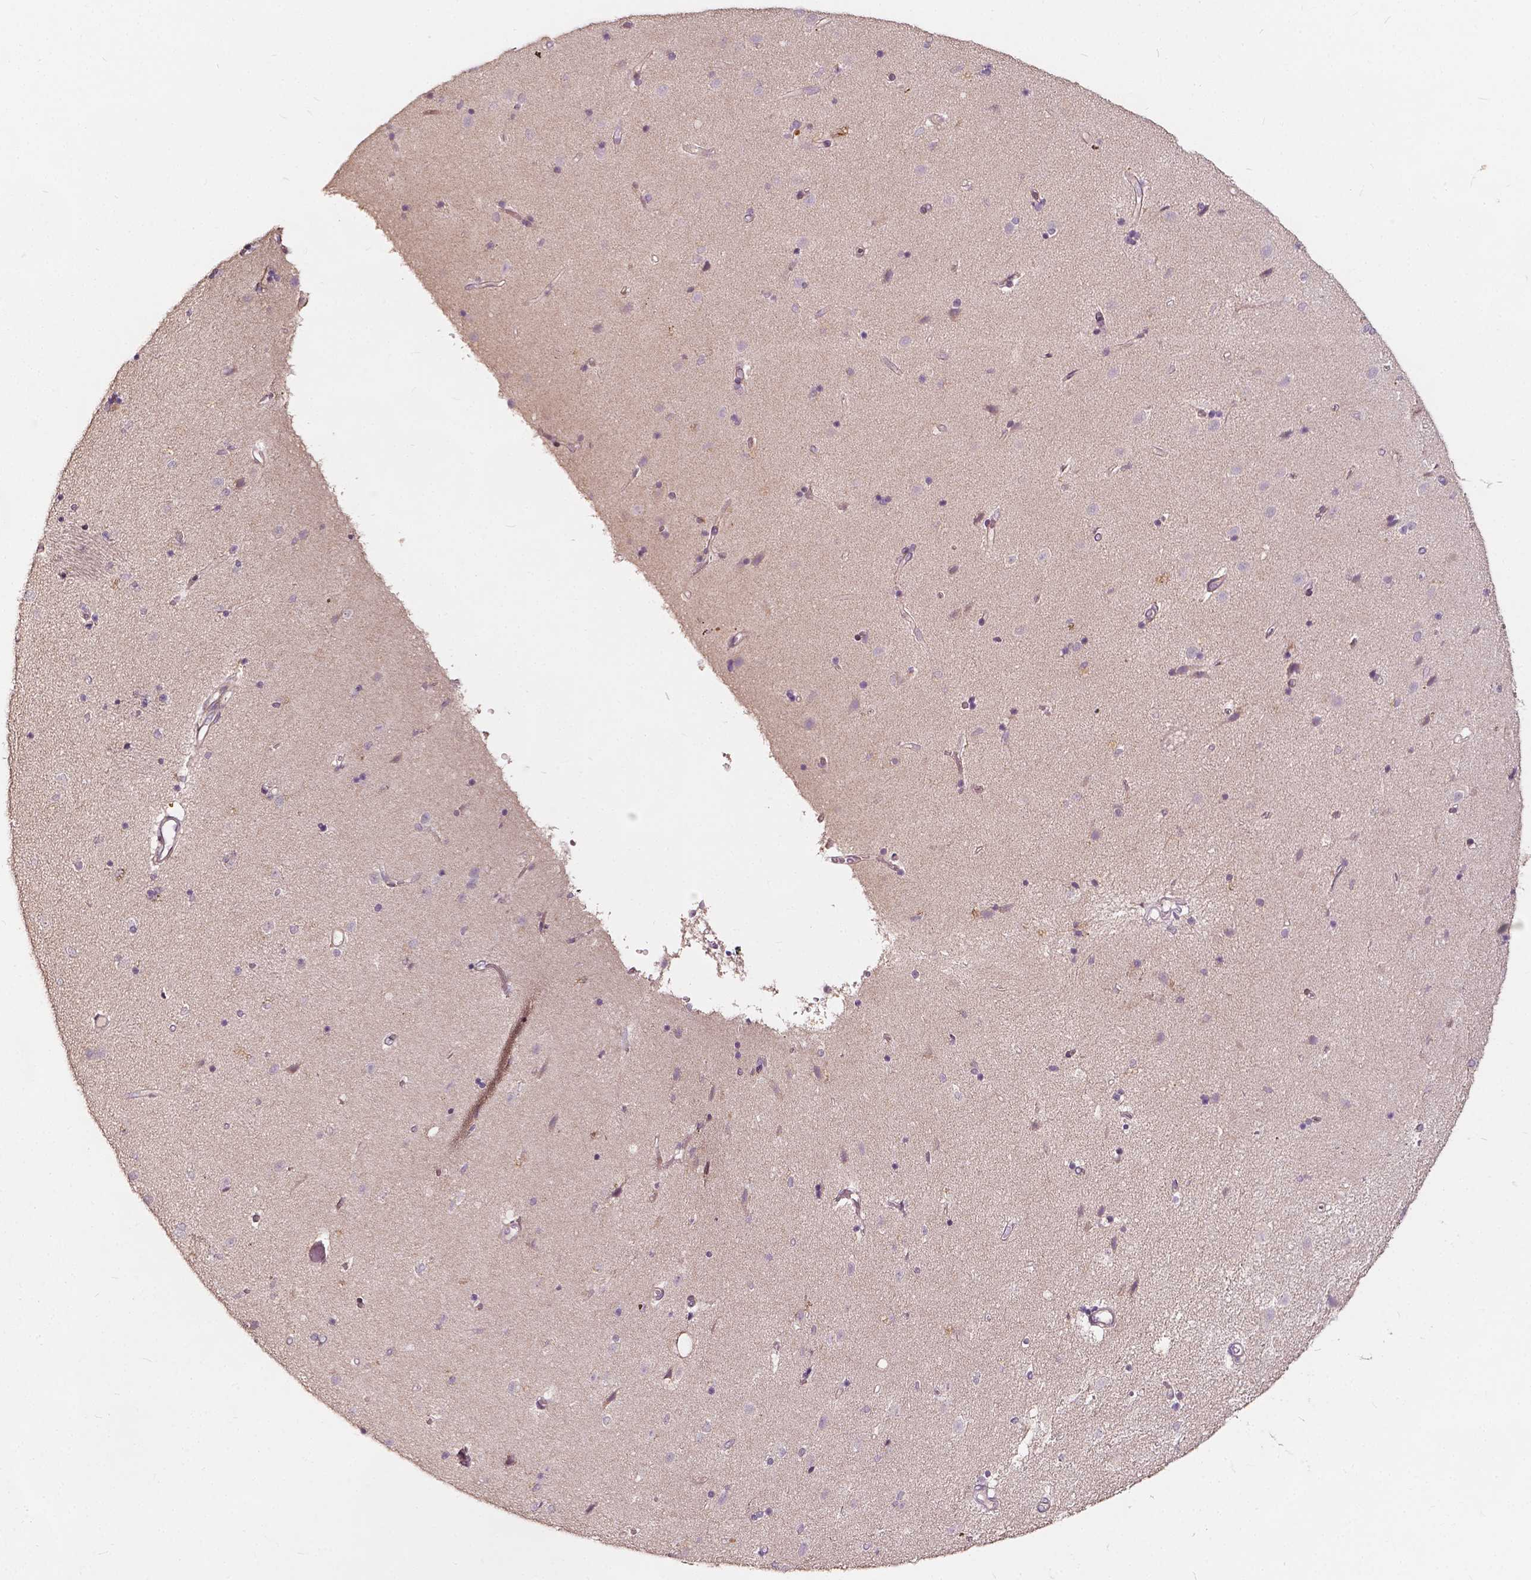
{"staining": {"intensity": "negative", "quantity": "none", "location": "none"}, "tissue": "caudate", "cell_type": "Glial cells", "image_type": "normal", "snomed": [{"axis": "morphology", "description": "Normal tissue, NOS"}, {"axis": "topography", "description": "Lateral ventricle wall"}], "caption": "IHC micrograph of normal caudate: human caudate stained with DAB displays no significant protein staining in glial cells.", "gene": "NPC1L1", "patient": {"sex": "female", "age": 71}}